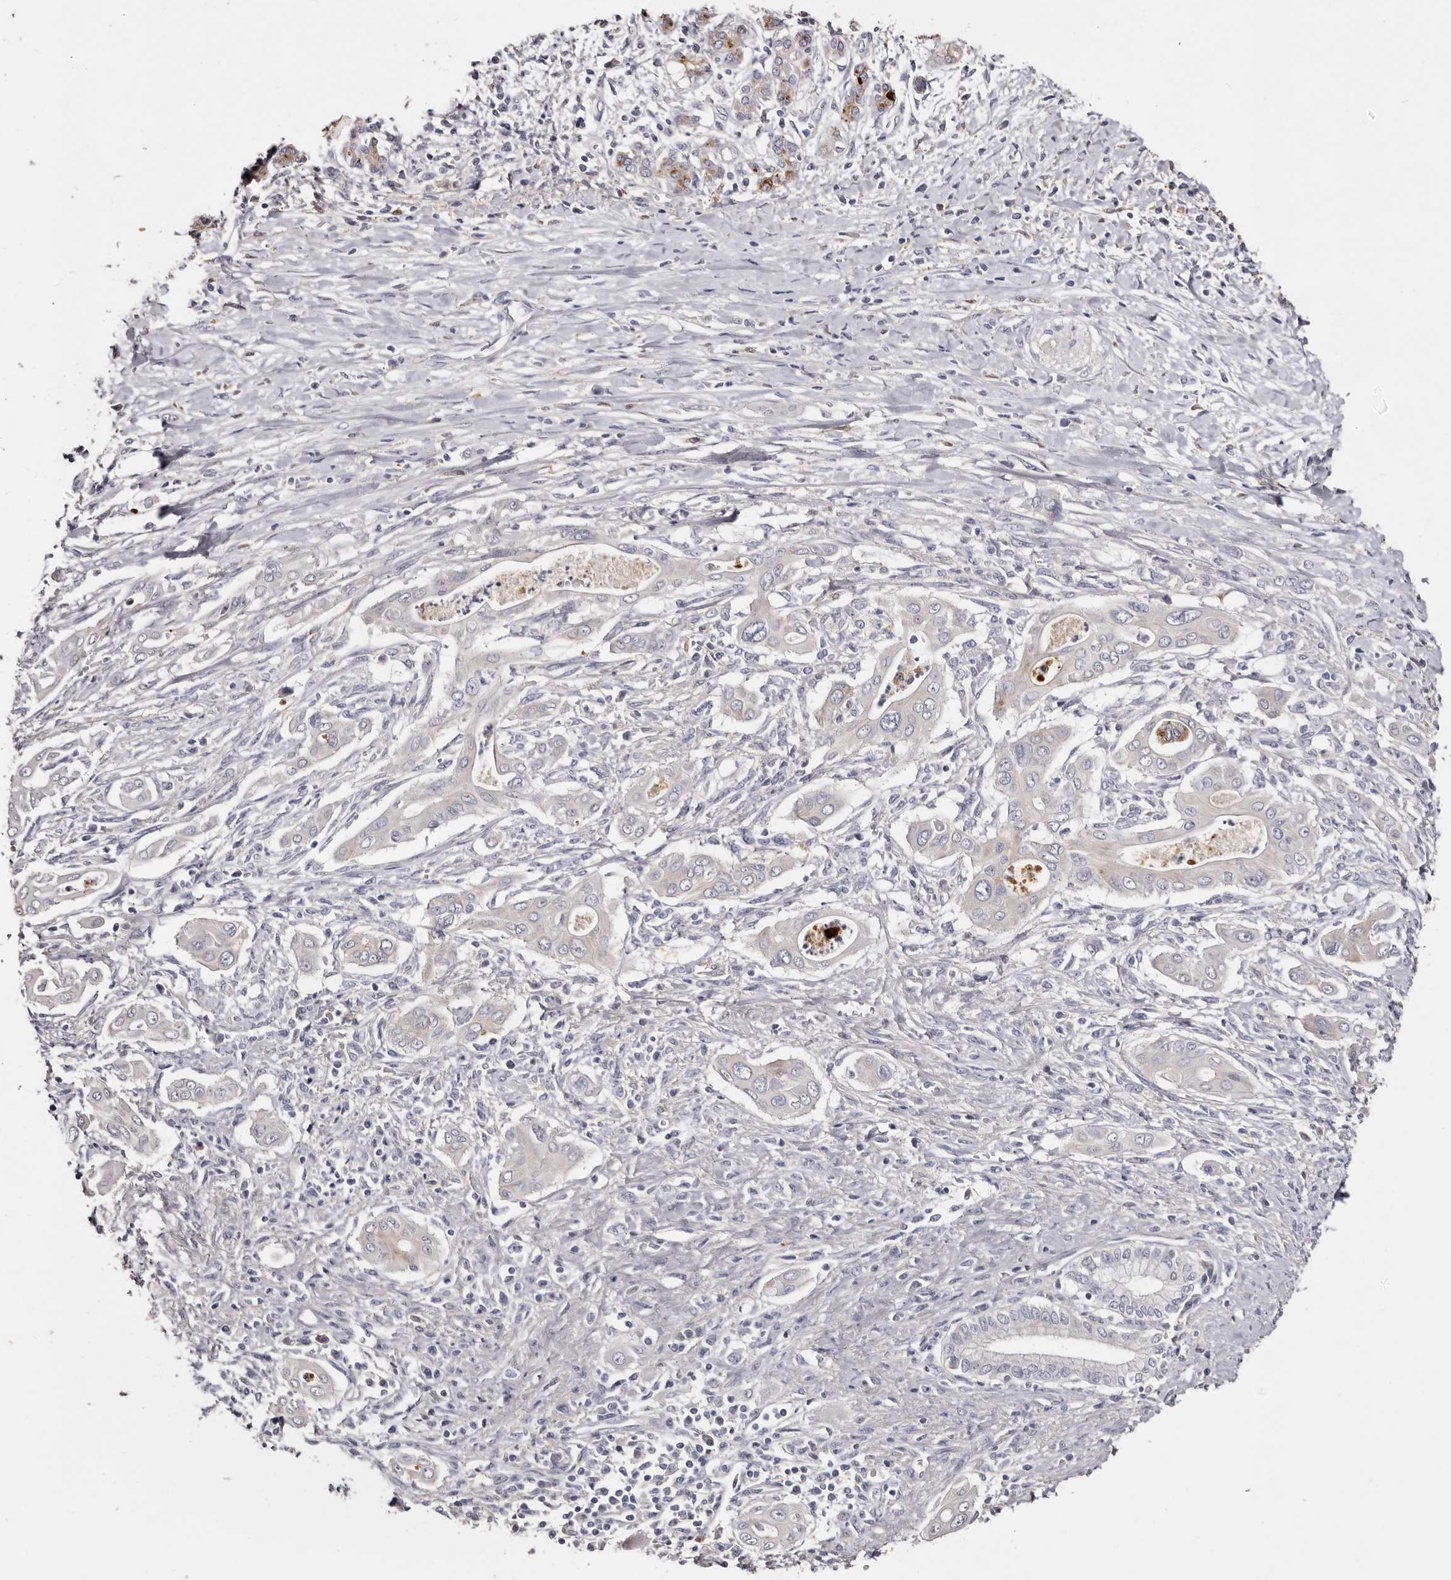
{"staining": {"intensity": "negative", "quantity": "none", "location": "none"}, "tissue": "pancreatic cancer", "cell_type": "Tumor cells", "image_type": "cancer", "snomed": [{"axis": "morphology", "description": "Adenocarcinoma, NOS"}, {"axis": "topography", "description": "Pancreas"}], "caption": "Tumor cells show no significant protein staining in pancreatic adenocarcinoma. (Immunohistochemistry (ihc), brightfield microscopy, high magnification).", "gene": "KLHL38", "patient": {"sex": "male", "age": 58}}